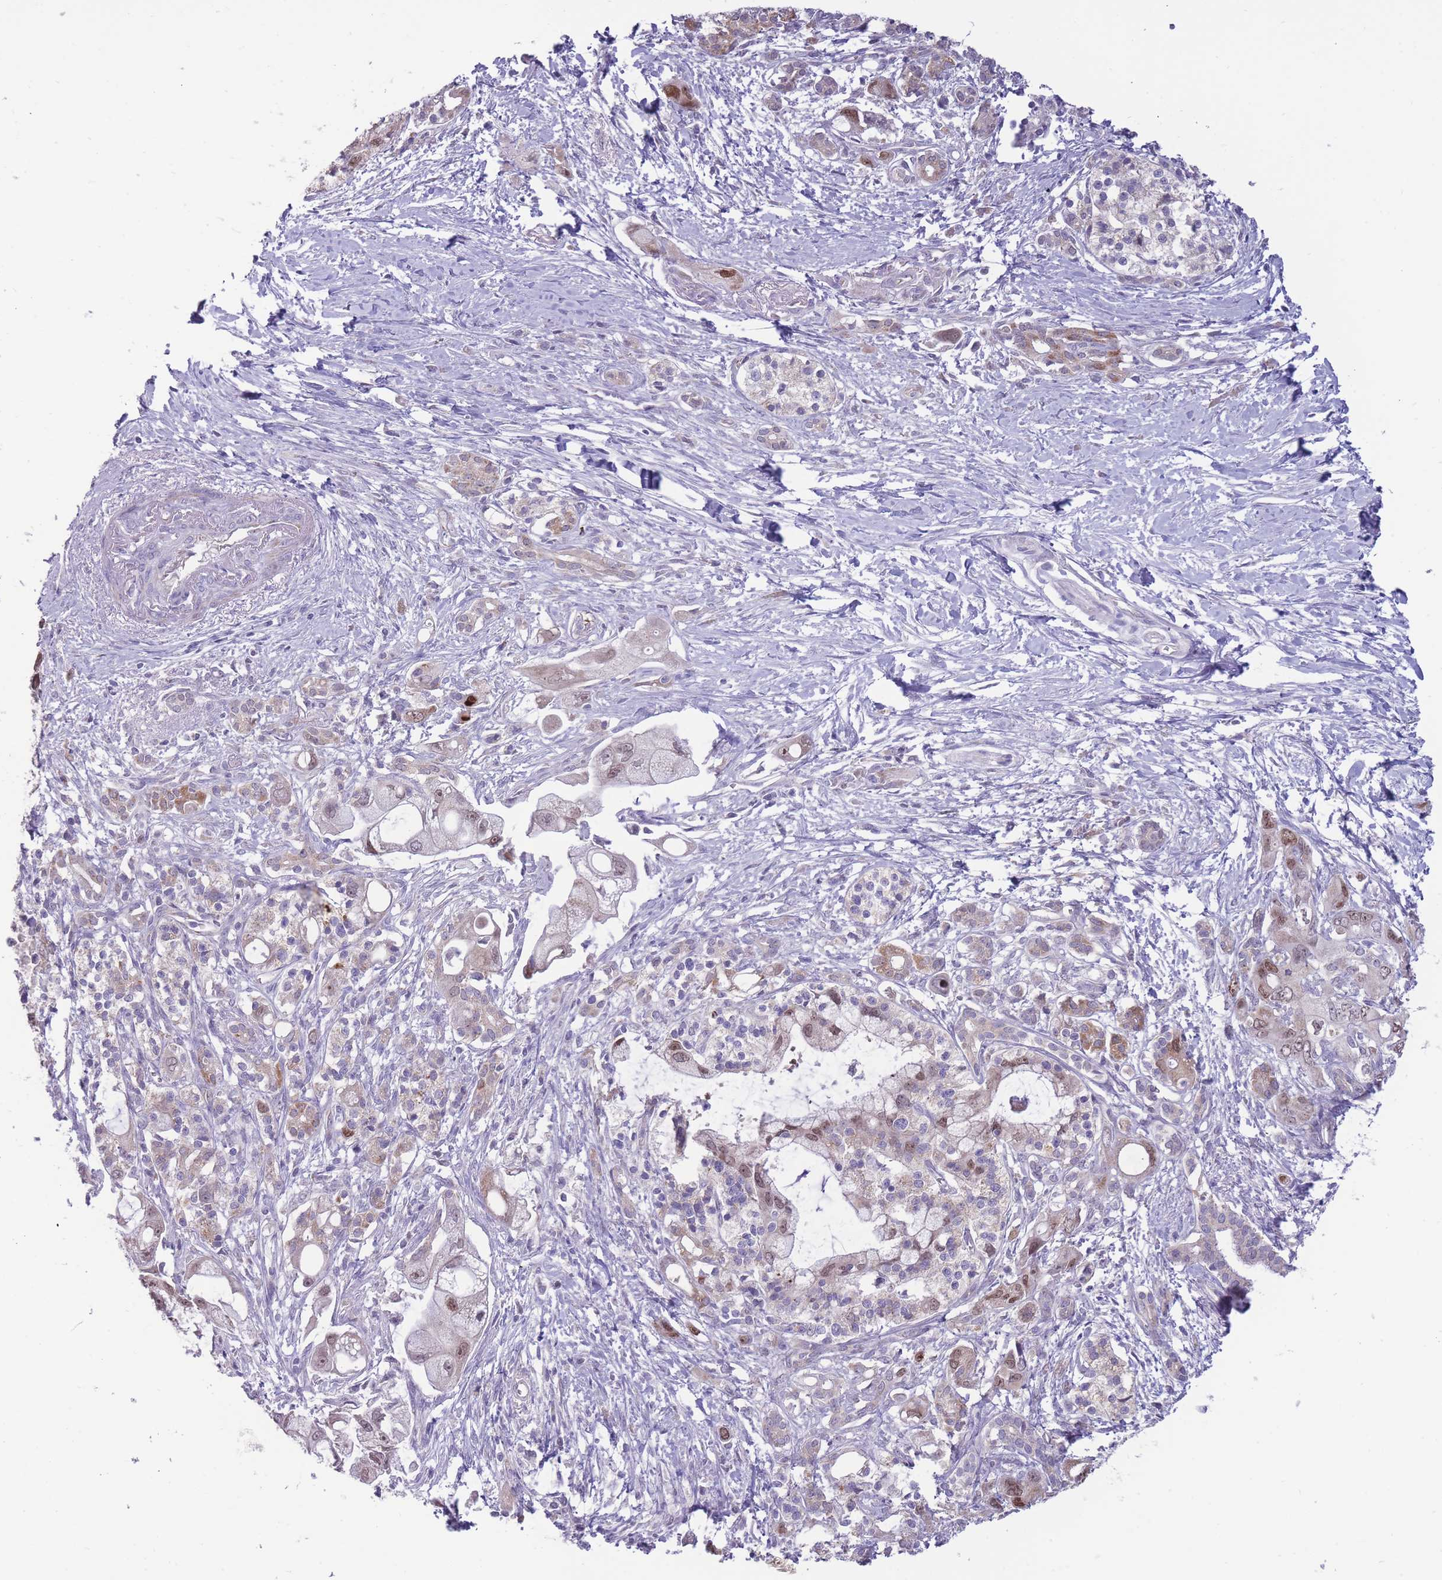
{"staining": {"intensity": "moderate", "quantity": "25%-75%", "location": "nuclear"}, "tissue": "pancreatic cancer", "cell_type": "Tumor cells", "image_type": "cancer", "snomed": [{"axis": "morphology", "description": "Adenocarcinoma, NOS"}, {"axis": "topography", "description": "Pancreas"}], "caption": "DAB immunohistochemical staining of adenocarcinoma (pancreatic) reveals moderate nuclear protein staining in about 25%-75% of tumor cells. (Brightfield microscopy of DAB IHC at high magnification).", "gene": "MCIDAS", "patient": {"sex": "male", "age": 68}}